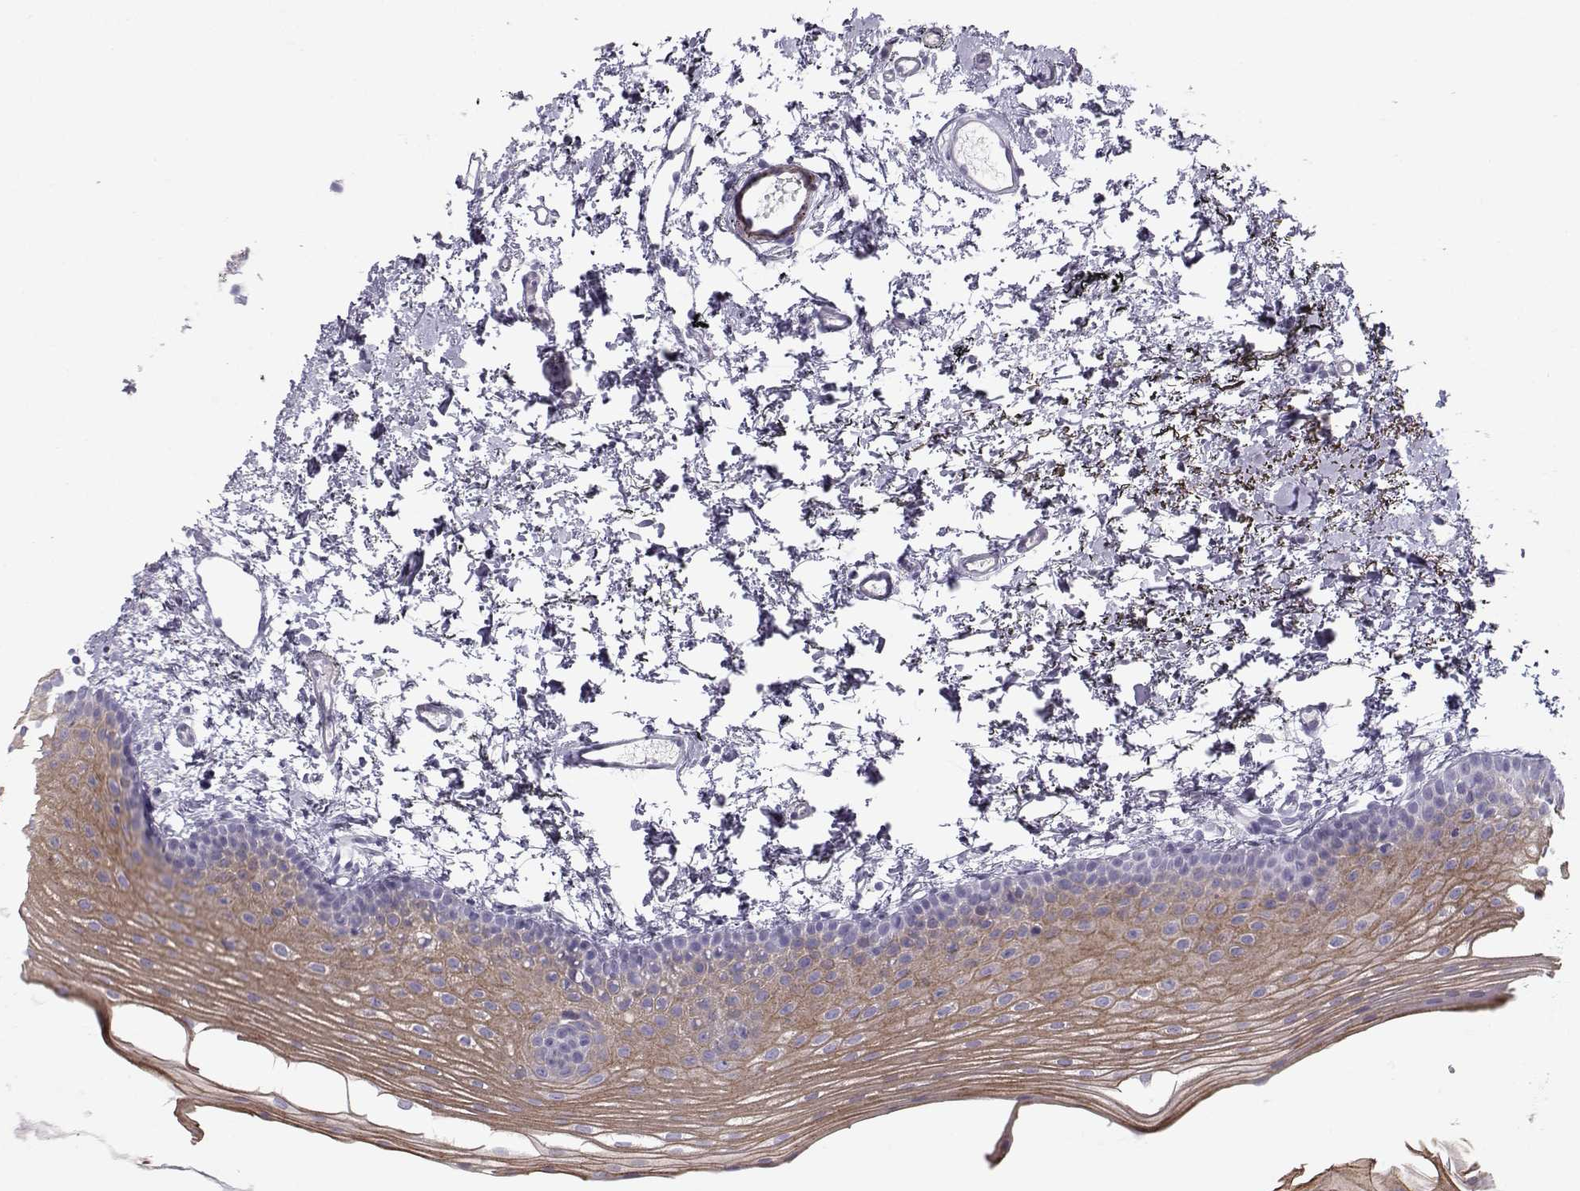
{"staining": {"intensity": "moderate", "quantity": "25%-75%", "location": "cytoplasmic/membranous"}, "tissue": "oral mucosa", "cell_type": "Squamous epithelial cells", "image_type": "normal", "snomed": [{"axis": "morphology", "description": "Normal tissue, NOS"}, {"axis": "topography", "description": "Oral tissue"}], "caption": "IHC micrograph of unremarkable human oral mucosa stained for a protein (brown), which shows medium levels of moderate cytoplasmic/membranous positivity in approximately 25%-75% of squamous epithelial cells.", "gene": "CASR", "patient": {"sex": "female", "age": 57}}